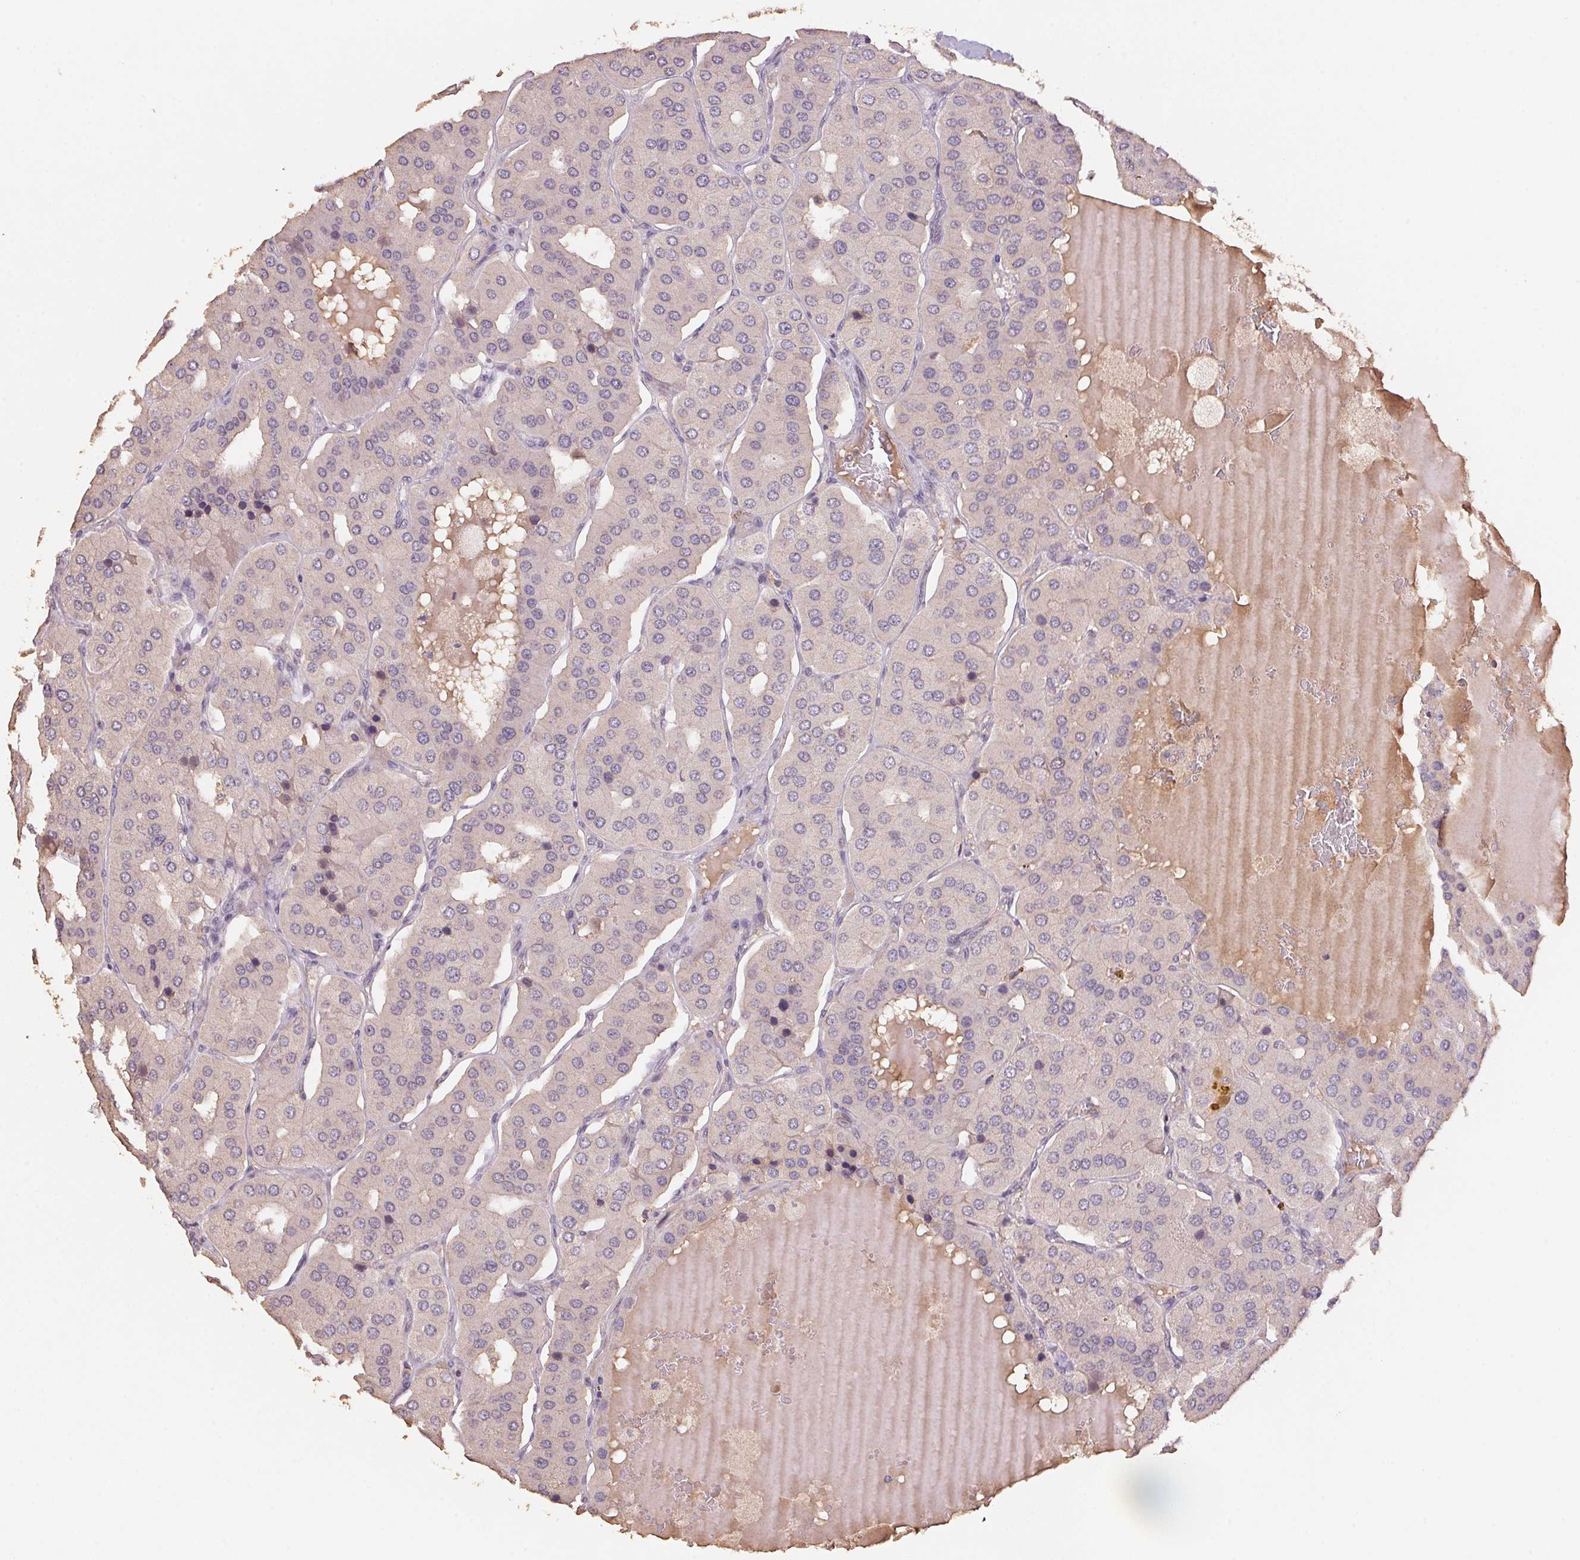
{"staining": {"intensity": "negative", "quantity": "none", "location": "none"}, "tissue": "parathyroid gland", "cell_type": "Glandular cells", "image_type": "normal", "snomed": [{"axis": "morphology", "description": "Normal tissue, NOS"}, {"axis": "morphology", "description": "Adenoma, NOS"}, {"axis": "topography", "description": "Parathyroid gland"}], "caption": "Immunohistochemical staining of normal parathyroid gland demonstrates no significant expression in glandular cells. (Stains: DAB (3,3'-diaminobenzidine) immunohistochemistry (IHC) with hematoxylin counter stain, Microscopy: brightfield microscopy at high magnification).", "gene": "CENPF", "patient": {"sex": "female", "age": 86}}